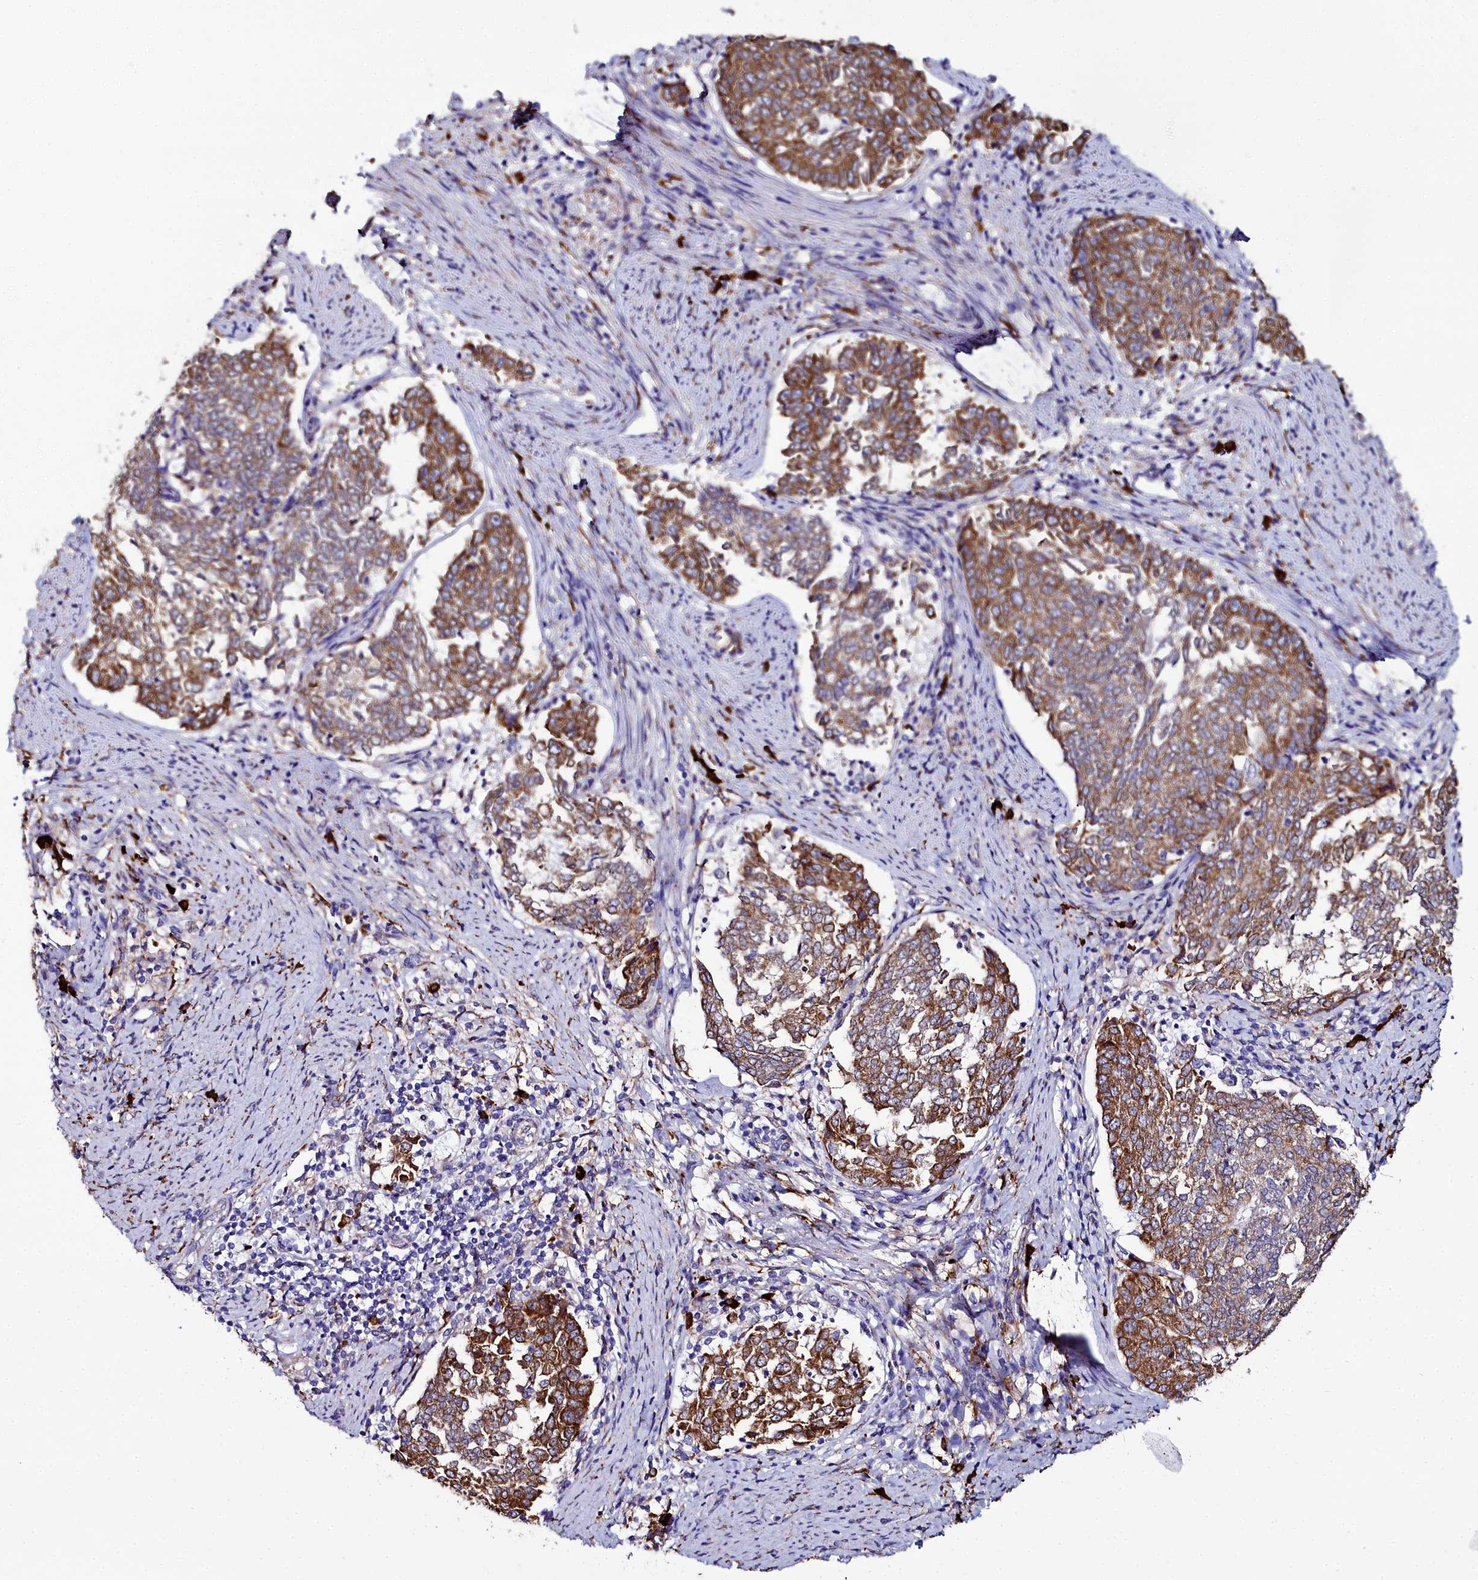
{"staining": {"intensity": "strong", "quantity": ">75%", "location": "cytoplasmic/membranous"}, "tissue": "endometrial cancer", "cell_type": "Tumor cells", "image_type": "cancer", "snomed": [{"axis": "morphology", "description": "Adenocarcinoma, NOS"}, {"axis": "topography", "description": "Endometrium"}], "caption": "A high amount of strong cytoplasmic/membranous positivity is present in about >75% of tumor cells in endometrial adenocarcinoma tissue.", "gene": "TXNDC5", "patient": {"sex": "female", "age": 80}}